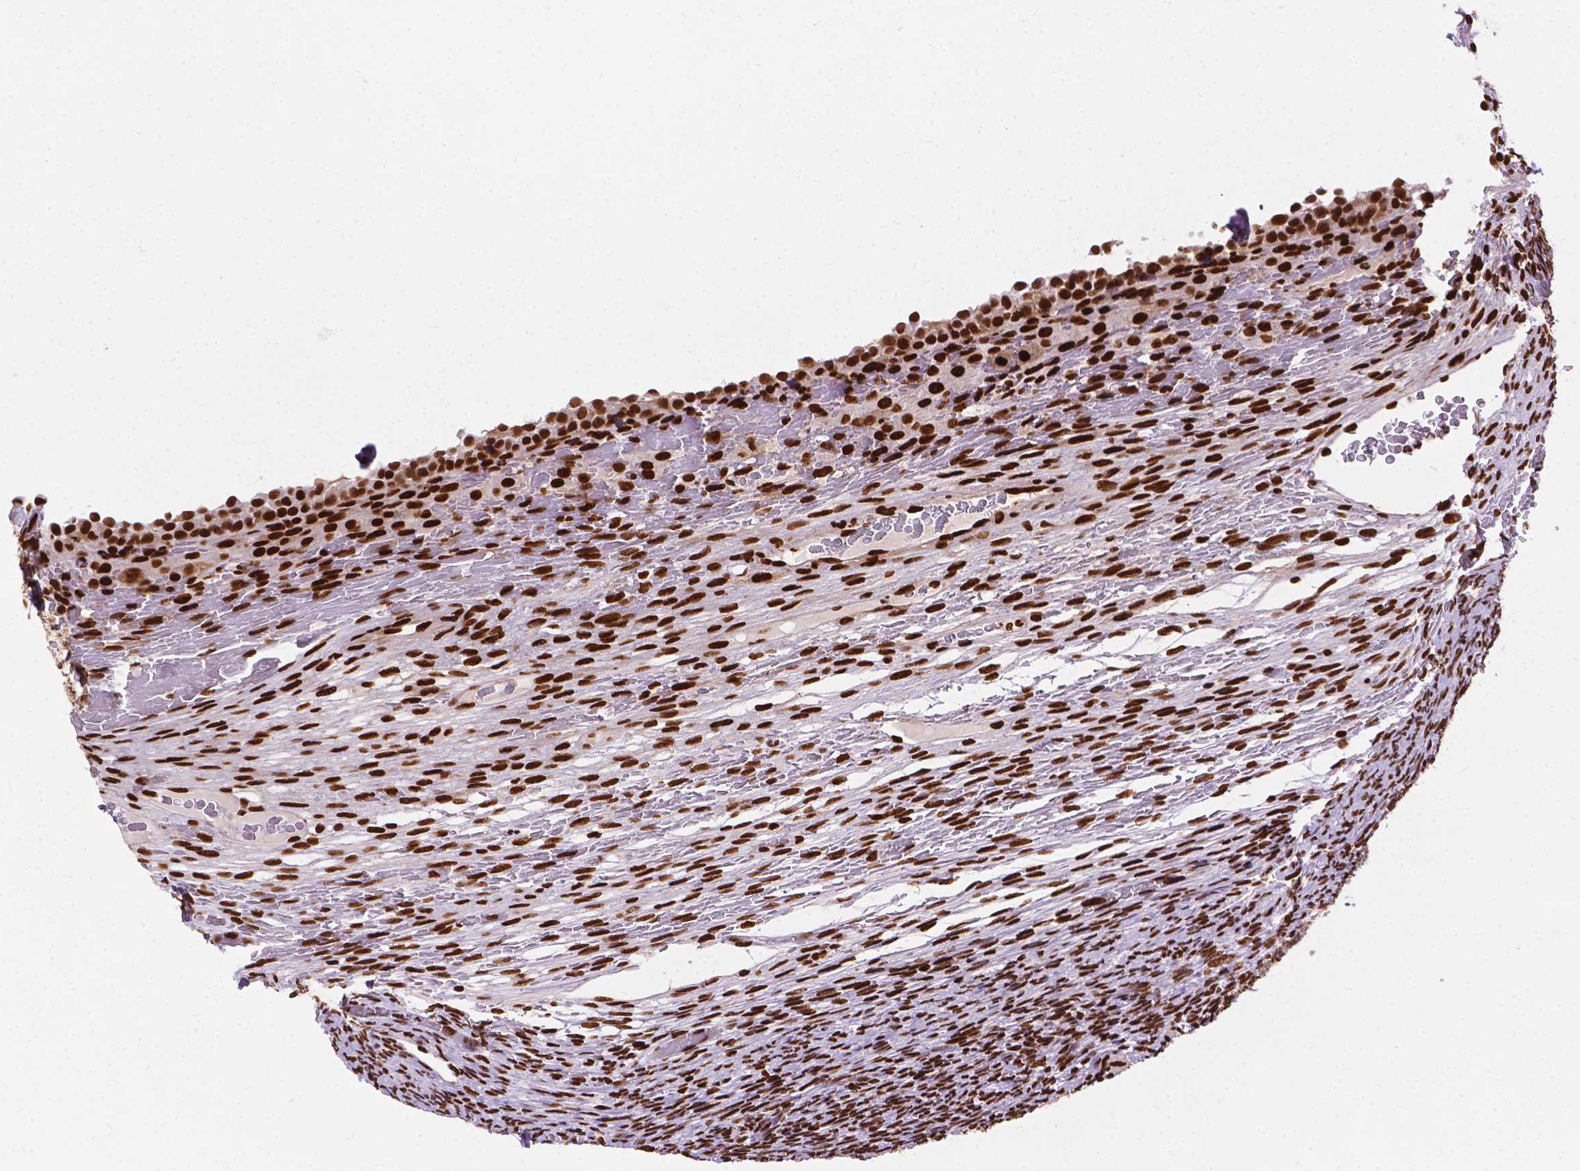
{"staining": {"intensity": "negative", "quantity": "none", "location": "none"}, "tissue": "ovary", "cell_type": "Follicle cells", "image_type": "normal", "snomed": [{"axis": "morphology", "description": "Normal tissue, NOS"}, {"axis": "topography", "description": "Ovary"}], "caption": "The micrograph reveals no significant staining in follicle cells of ovary. Nuclei are stained in blue.", "gene": "SMIM5", "patient": {"sex": "female", "age": 34}}